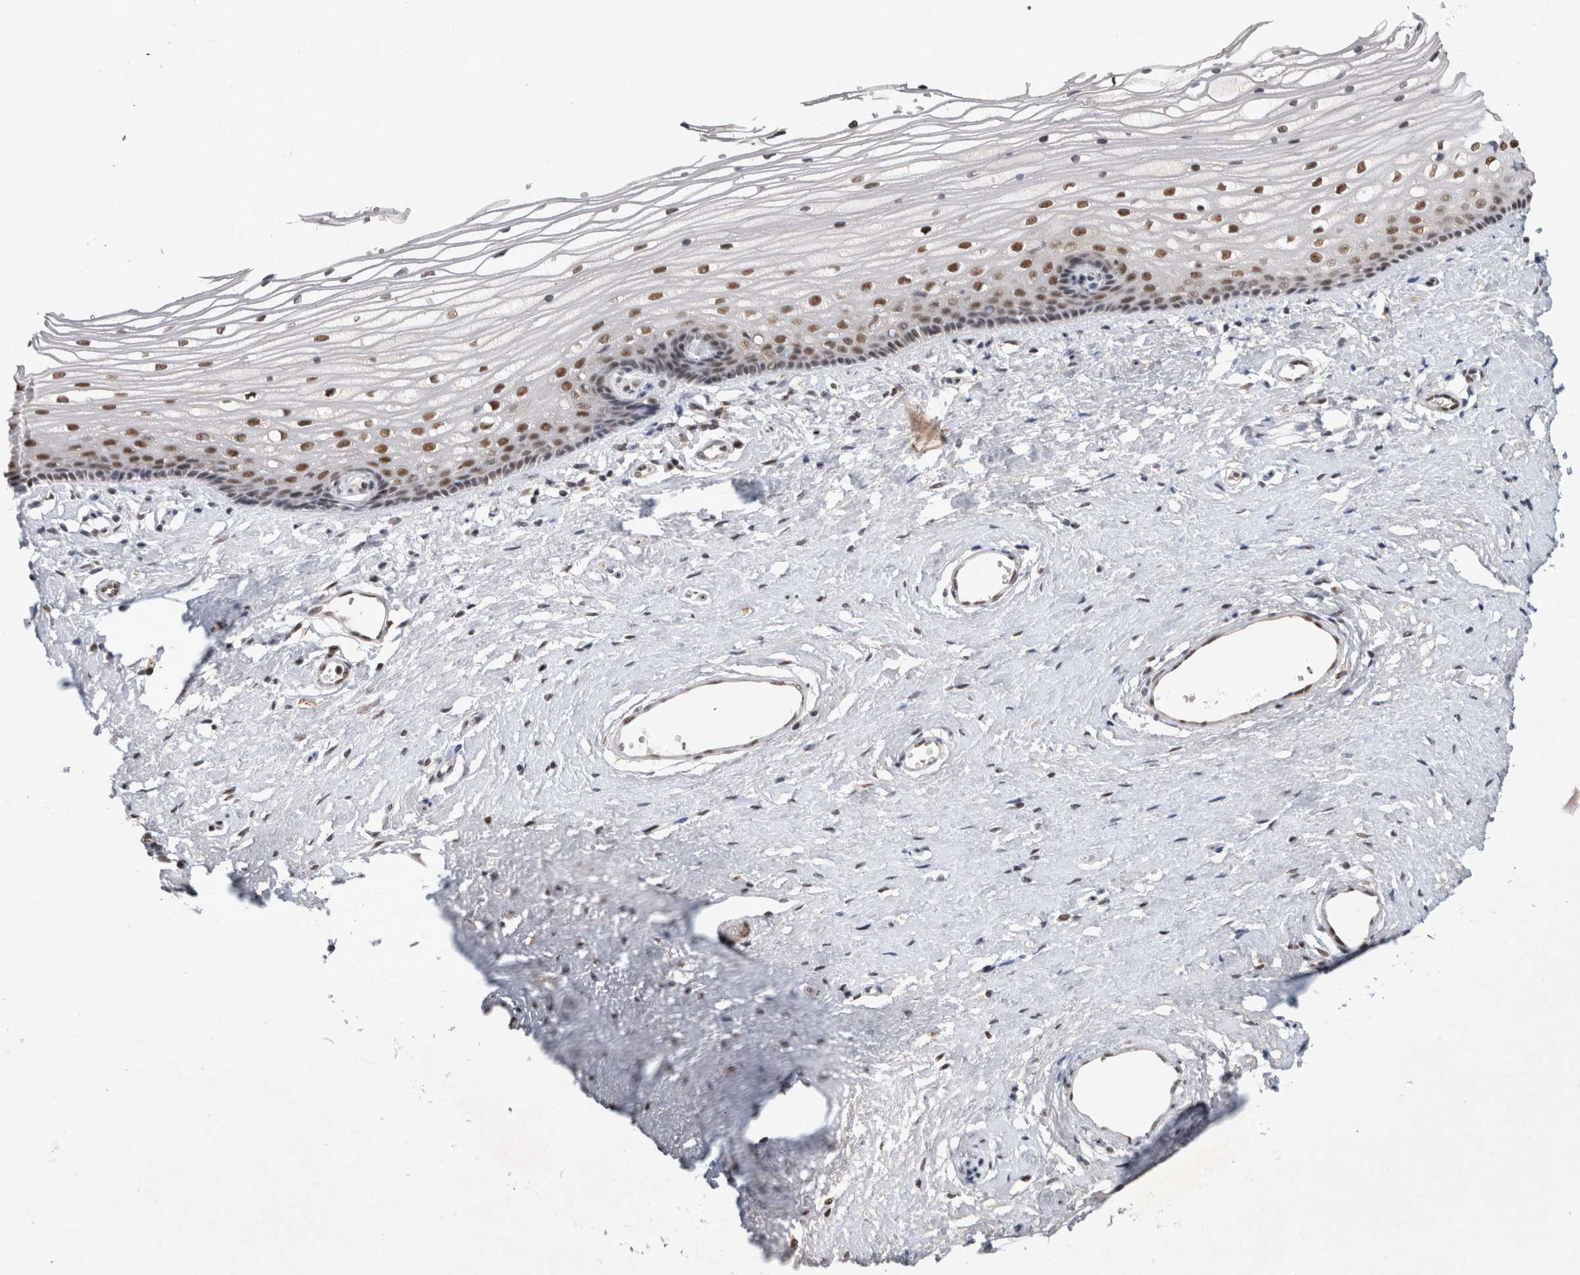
{"staining": {"intensity": "moderate", "quantity": ">75%", "location": "nuclear"}, "tissue": "vagina", "cell_type": "Squamous epithelial cells", "image_type": "normal", "snomed": [{"axis": "morphology", "description": "Normal tissue, NOS"}, {"axis": "topography", "description": "Vagina"}], "caption": "High-magnification brightfield microscopy of unremarkable vagina stained with DAB (3,3'-diaminobenzidine) (brown) and counterstained with hematoxylin (blue). squamous epithelial cells exhibit moderate nuclear expression is present in approximately>75% of cells. The staining was performed using DAB to visualize the protein expression in brown, while the nuclei were stained in blue with hematoxylin (Magnification: 20x).", "gene": "XRCC5", "patient": {"sex": "female", "age": 46}}